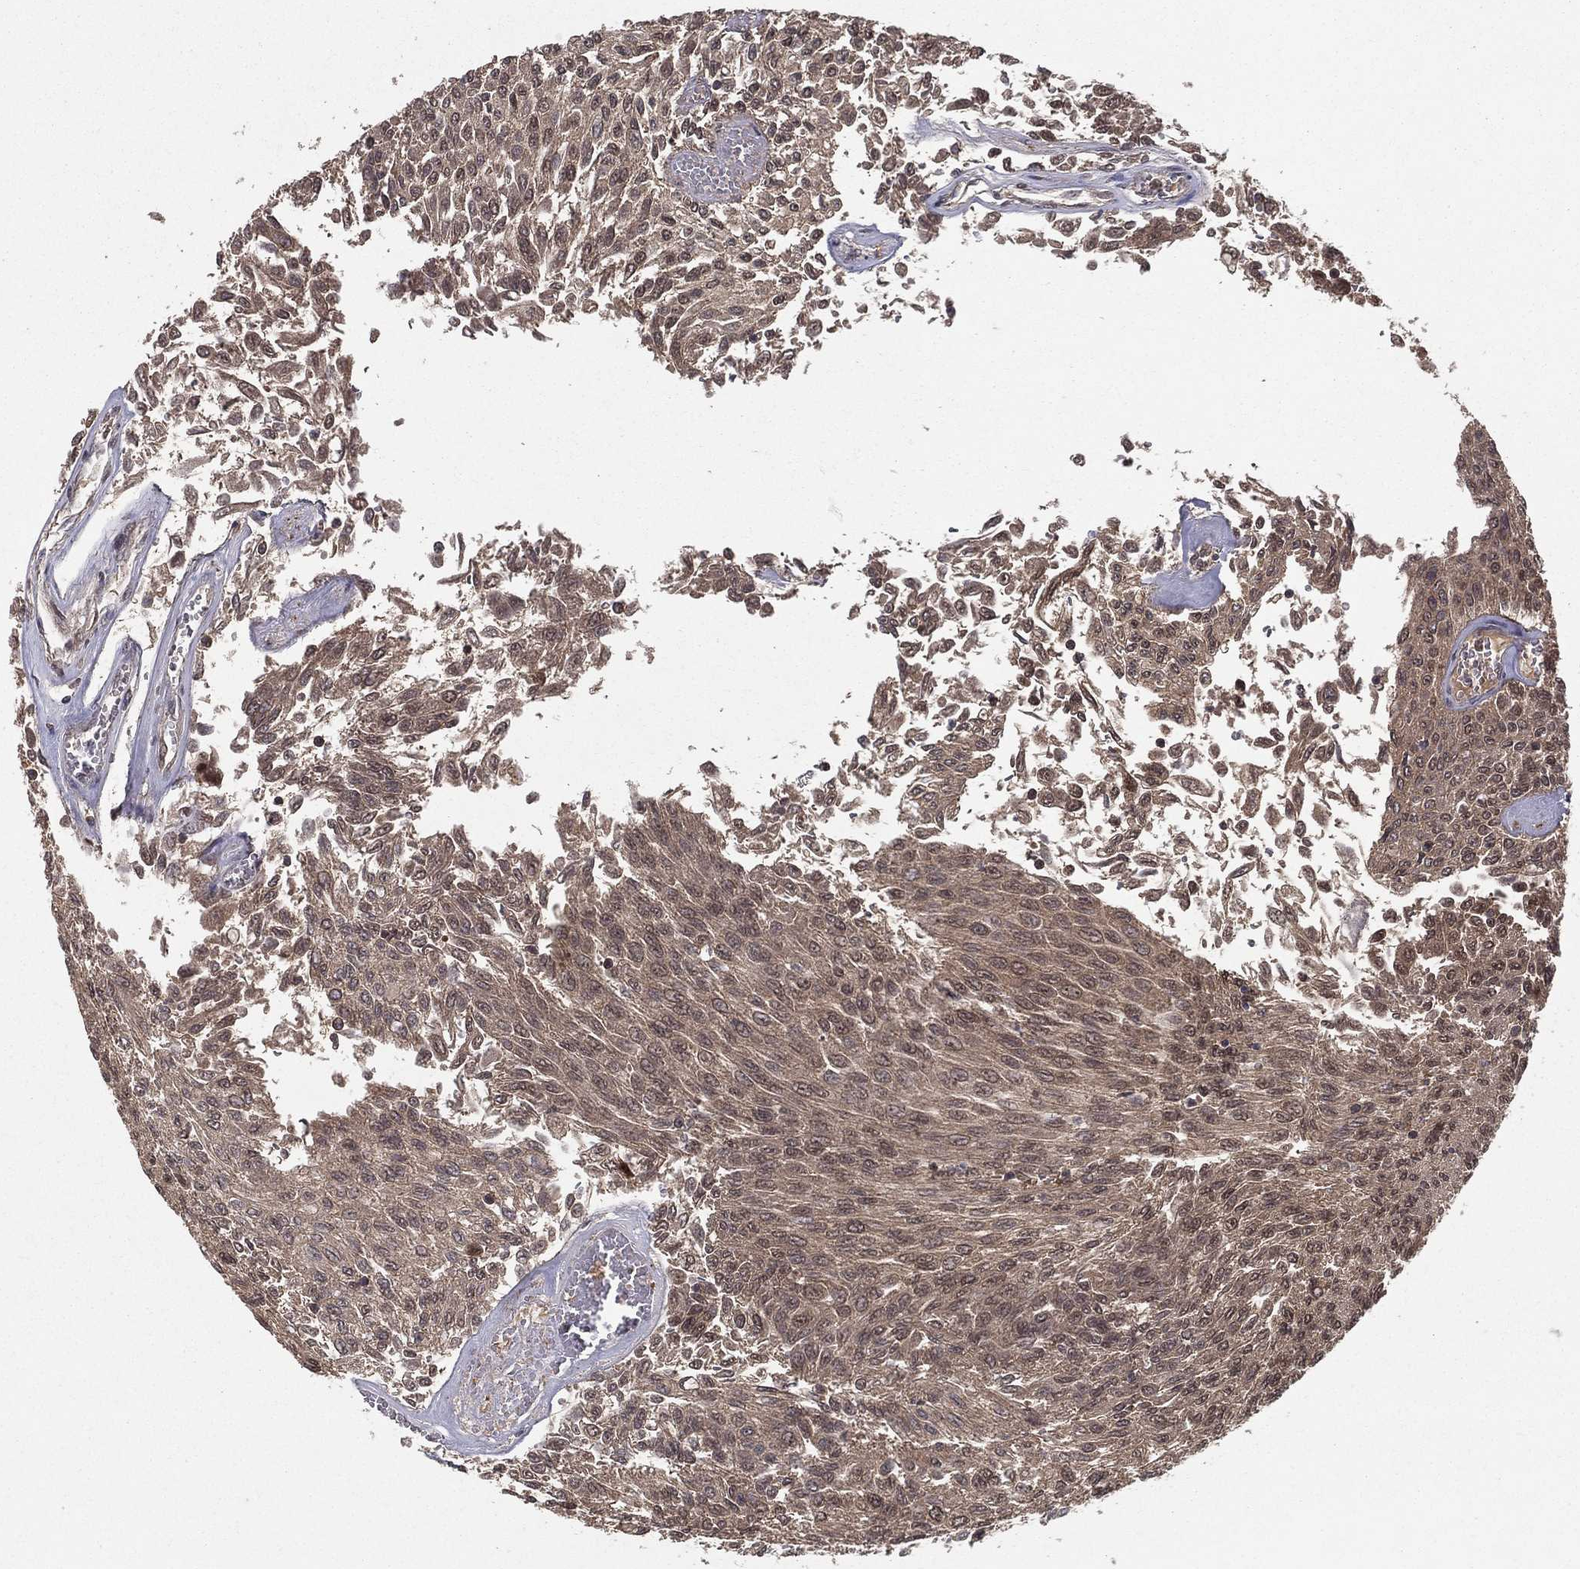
{"staining": {"intensity": "moderate", "quantity": "<25%", "location": "nuclear"}, "tissue": "urothelial cancer", "cell_type": "Tumor cells", "image_type": "cancer", "snomed": [{"axis": "morphology", "description": "Urothelial carcinoma, Low grade"}, {"axis": "topography", "description": "Urinary bladder"}], "caption": "High-magnification brightfield microscopy of urothelial carcinoma (low-grade) stained with DAB (brown) and counterstained with hematoxylin (blue). tumor cells exhibit moderate nuclear staining is seen in approximately<25% of cells.", "gene": "CARM1", "patient": {"sex": "male", "age": 78}}